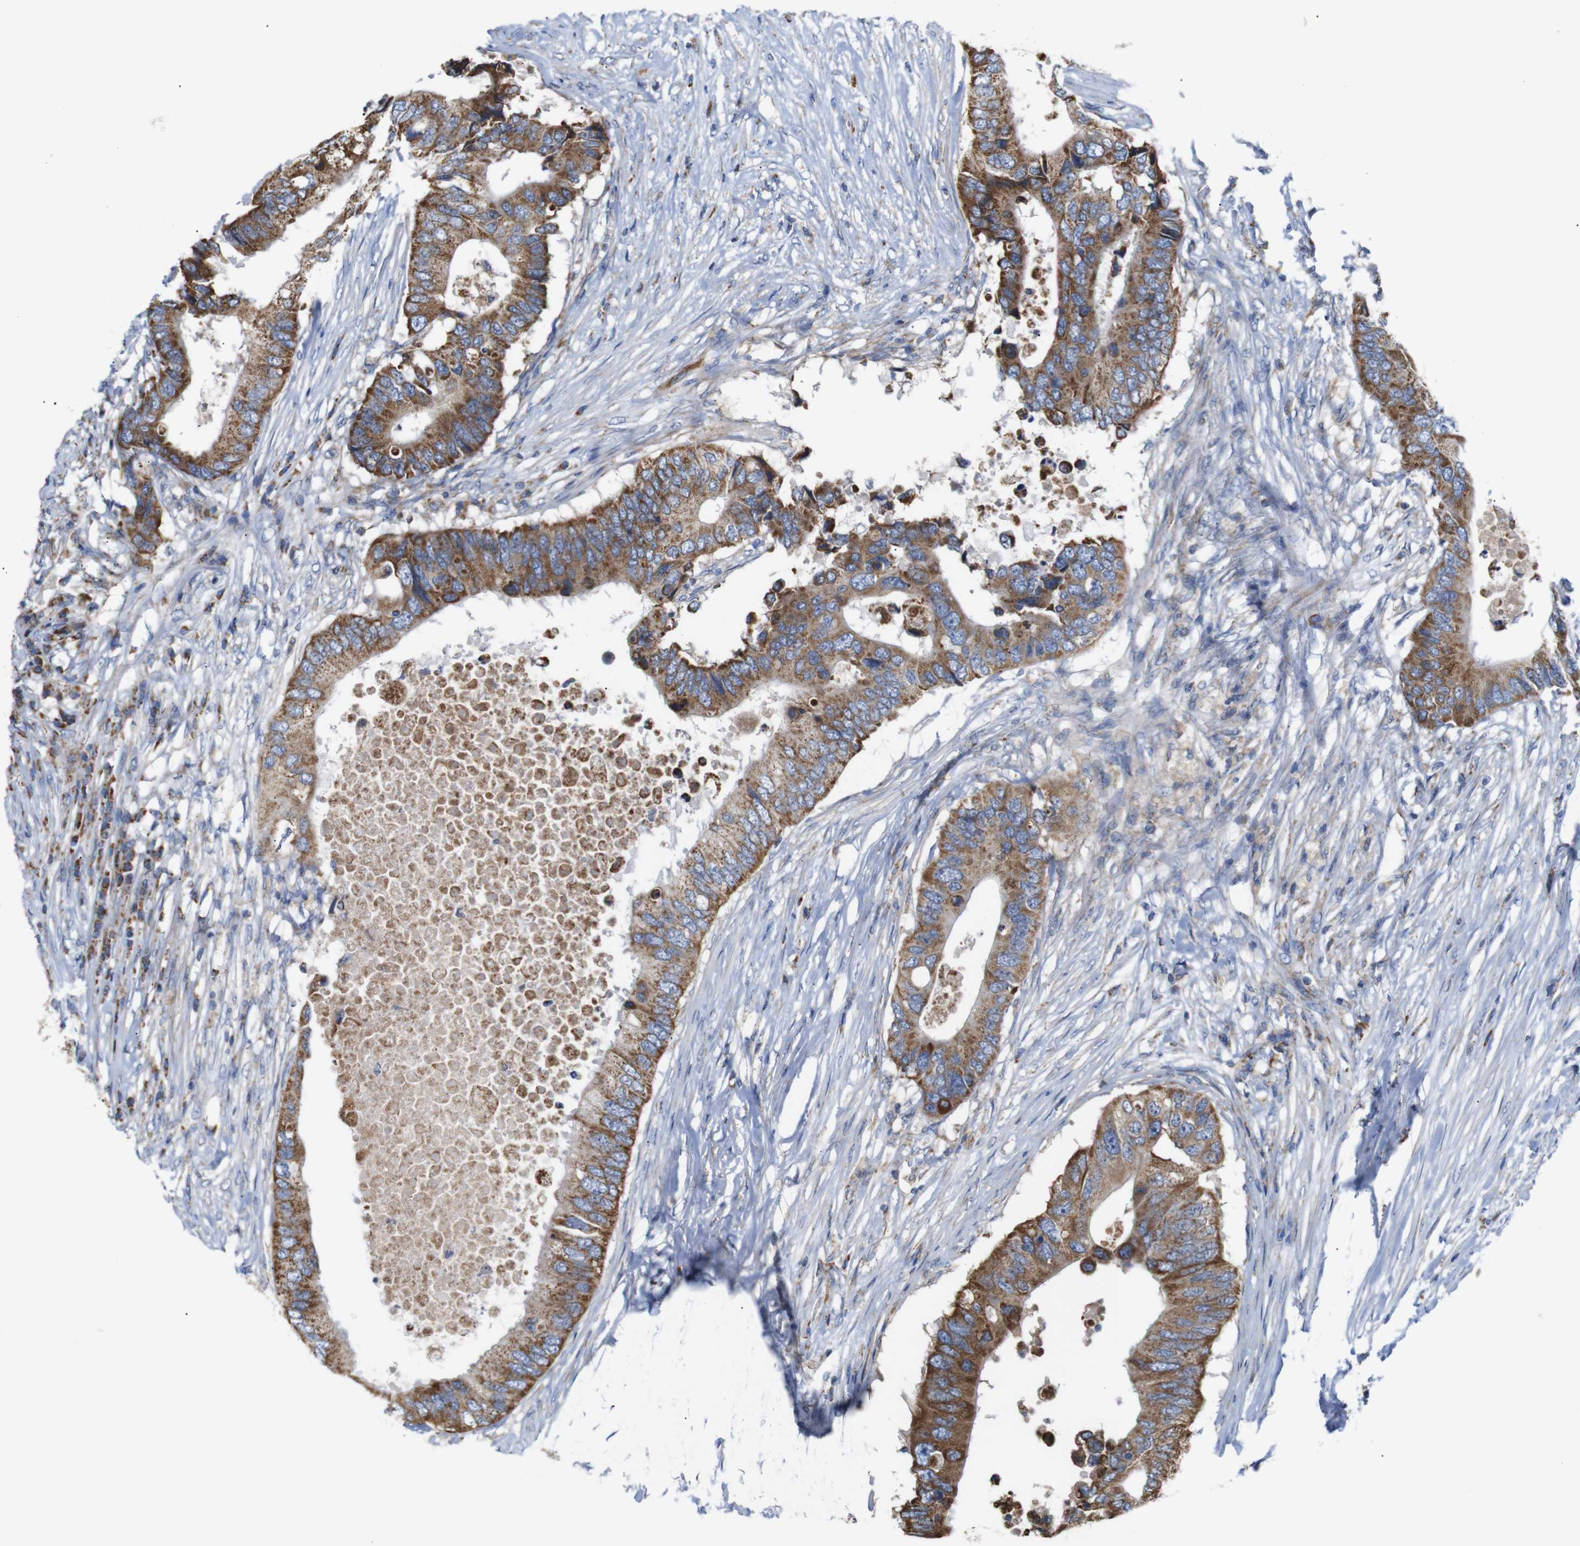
{"staining": {"intensity": "moderate", "quantity": ">75%", "location": "cytoplasmic/membranous"}, "tissue": "colorectal cancer", "cell_type": "Tumor cells", "image_type": "cancer", "snomed": [{"axis": "morphology", "description": "Adenocarcinoma, NOS"}, {"axis": "topography", "description": "Colon"}], "caption": "Brown immunohistochemical staining in colorectal cancer displays moderate cytoplasmic/membranous expression in about >75% of tumor cells.", "gene": "FAM171B", "patient": {"sex": "male", "age": 71}}